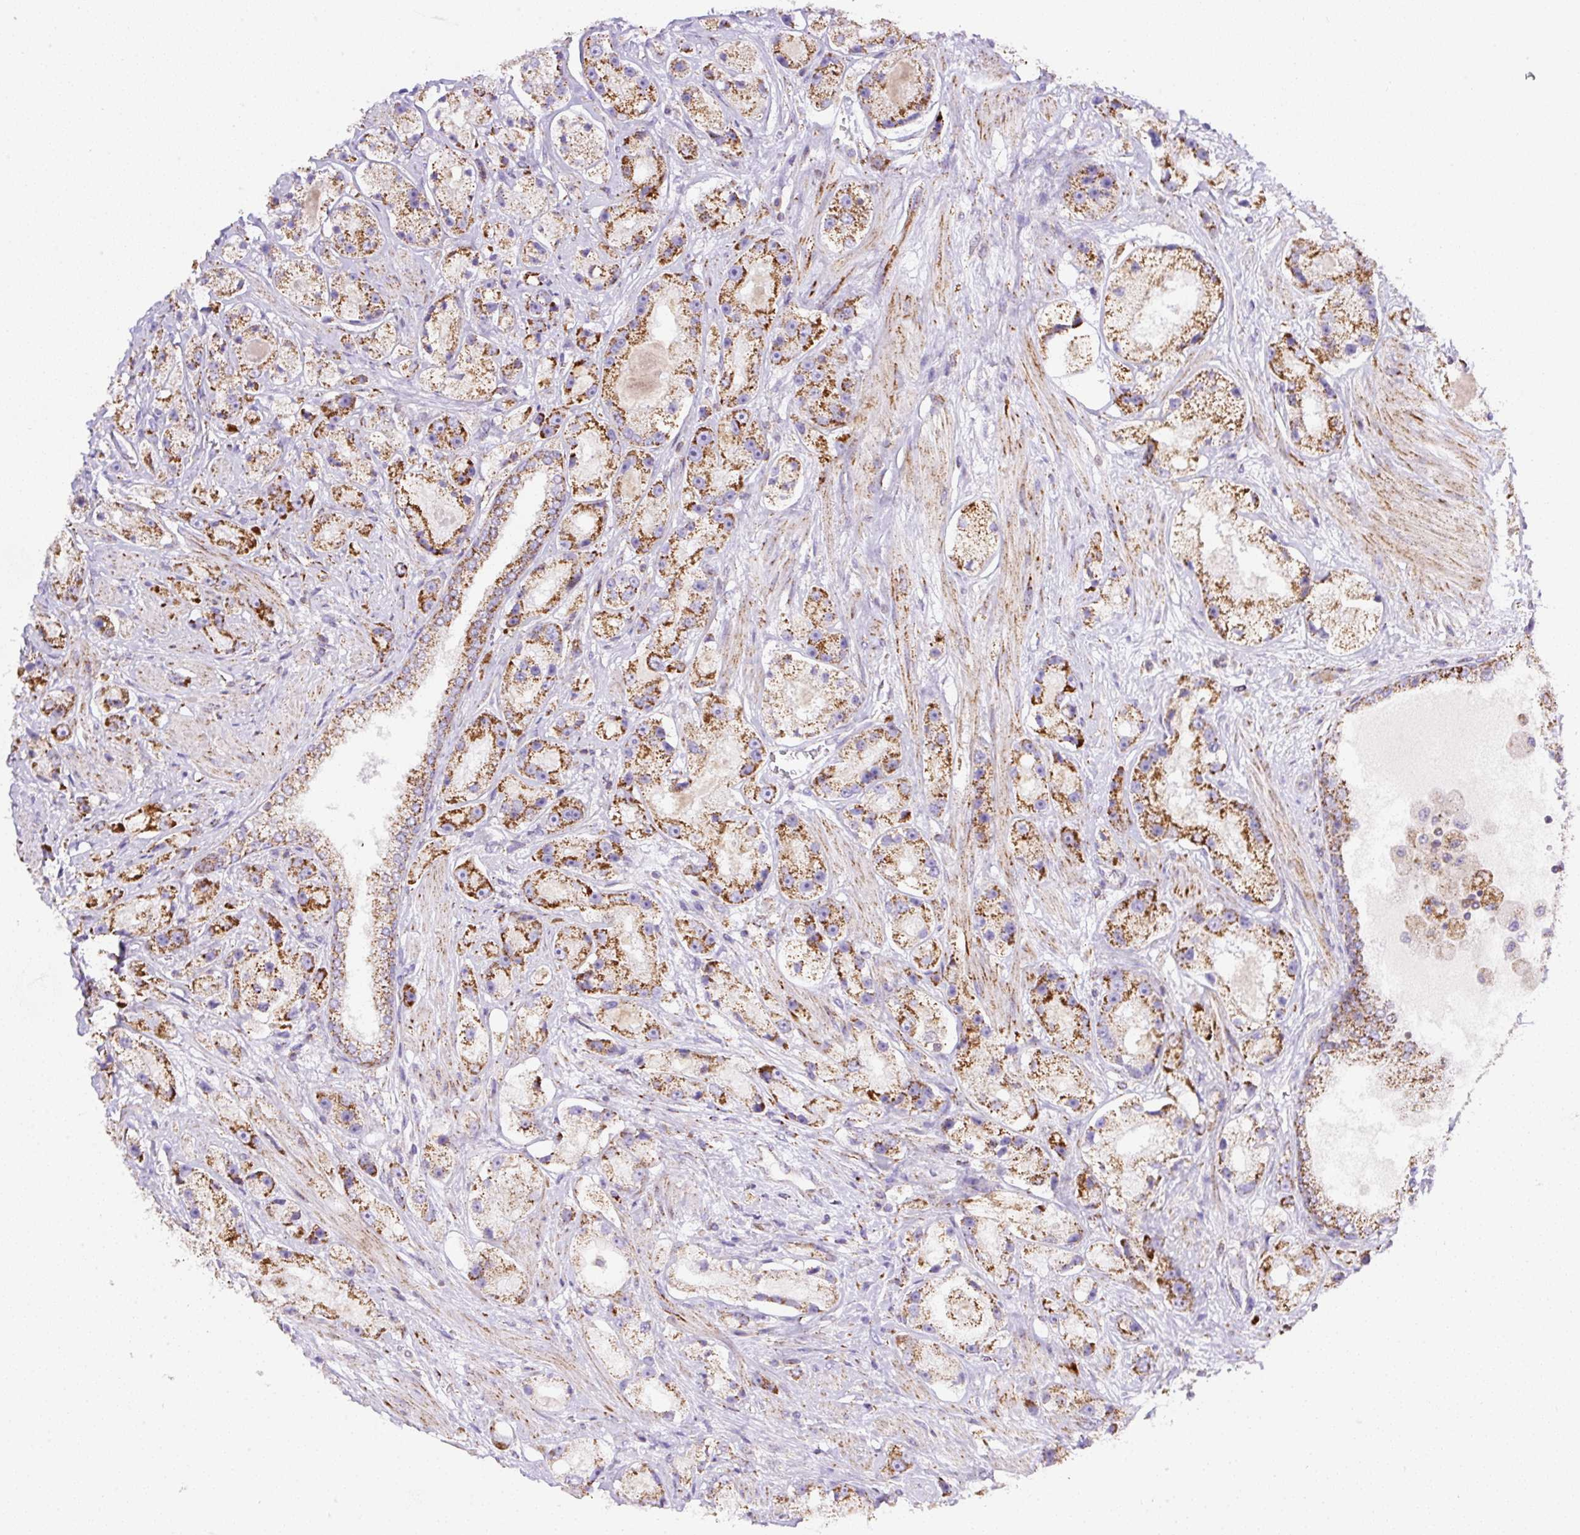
{"staining": {"intensity": "strong", "quantity": ">75%", "location": "cytoplasmic/membranous"}, "tissue": "prostate cancer", "cell_type": "Tumor cells", "image_type": "cancer", "snomed": [{"axis": "morphology", "description": "Adenocarcinoma, High grade"}, {"axis": "topography", "description": "Prostate"}], "caption": "A brown stain shows strong cytoplasmic/membranous expression of a protein in human prostate cancer tumor cells.", "gene": "NF1", "patient": {"sex": "male", "age": 67}}